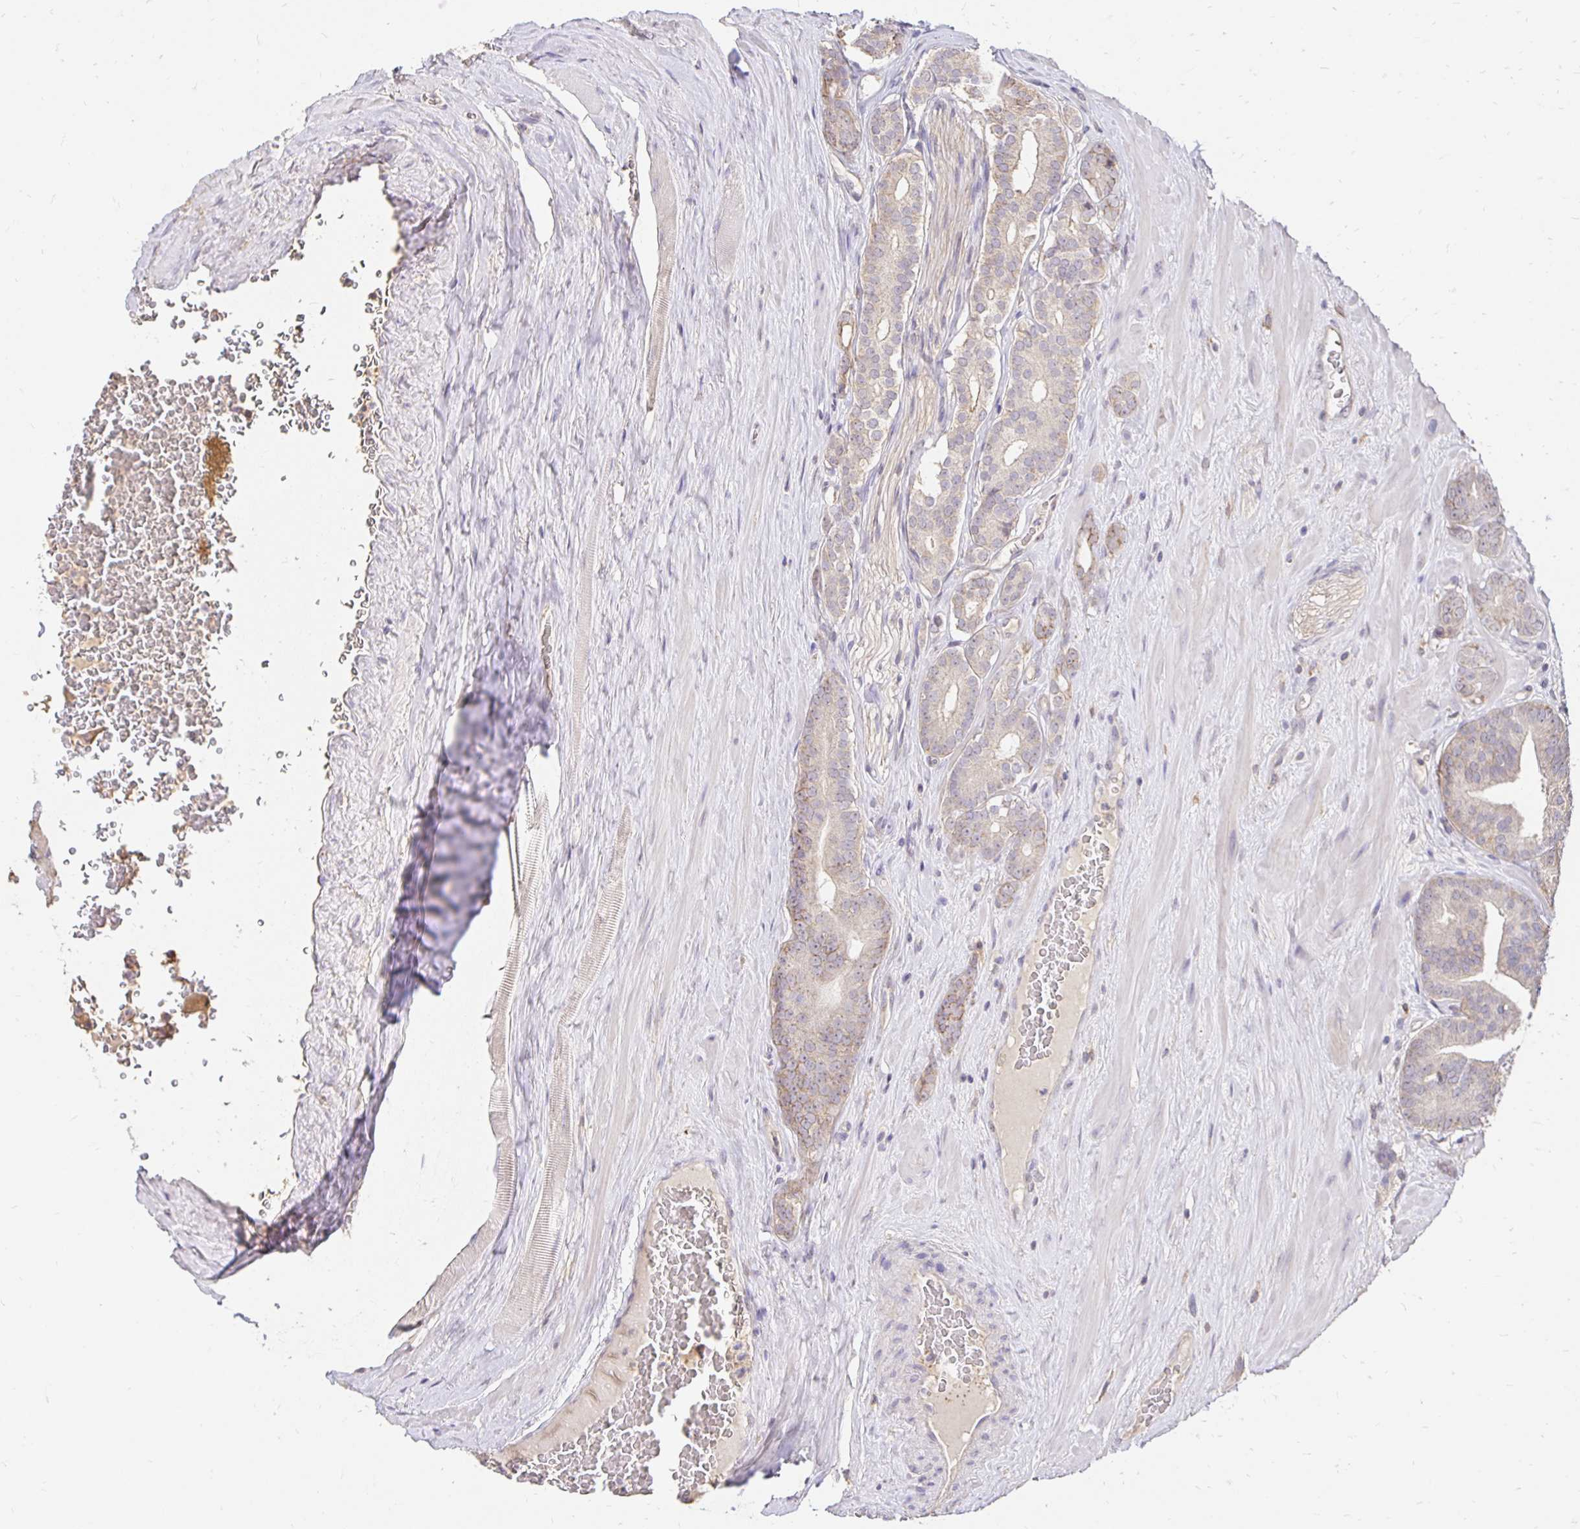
{"staining": {"intensity": "weak", "quantity": "<25%", "location": "cytoplasmic/membranous"}, "tissue": "prostate cancer", "cell_type": "Tumor cells", "image_type": "cancer", "snomed": [{"axis": "morphology", "description": "Adenocarcinoma, High grade"}, {"axis": "topography", "description": "Prostate"}], "caption": "DAB (3,3'-diaminobenzidine) immunohistochemical staining of prostate high-grade adenocarcinoma demonstrates no significant positivity in tumor cells. (Stains: DAB (3,3'-diaminobenzidine) IHC with hematoxylin counter stain, Microscopy: brightfield microscopy at high magnification).", "gene": "PNPLA3", "patient": {"sex": "male", "age": 66}}